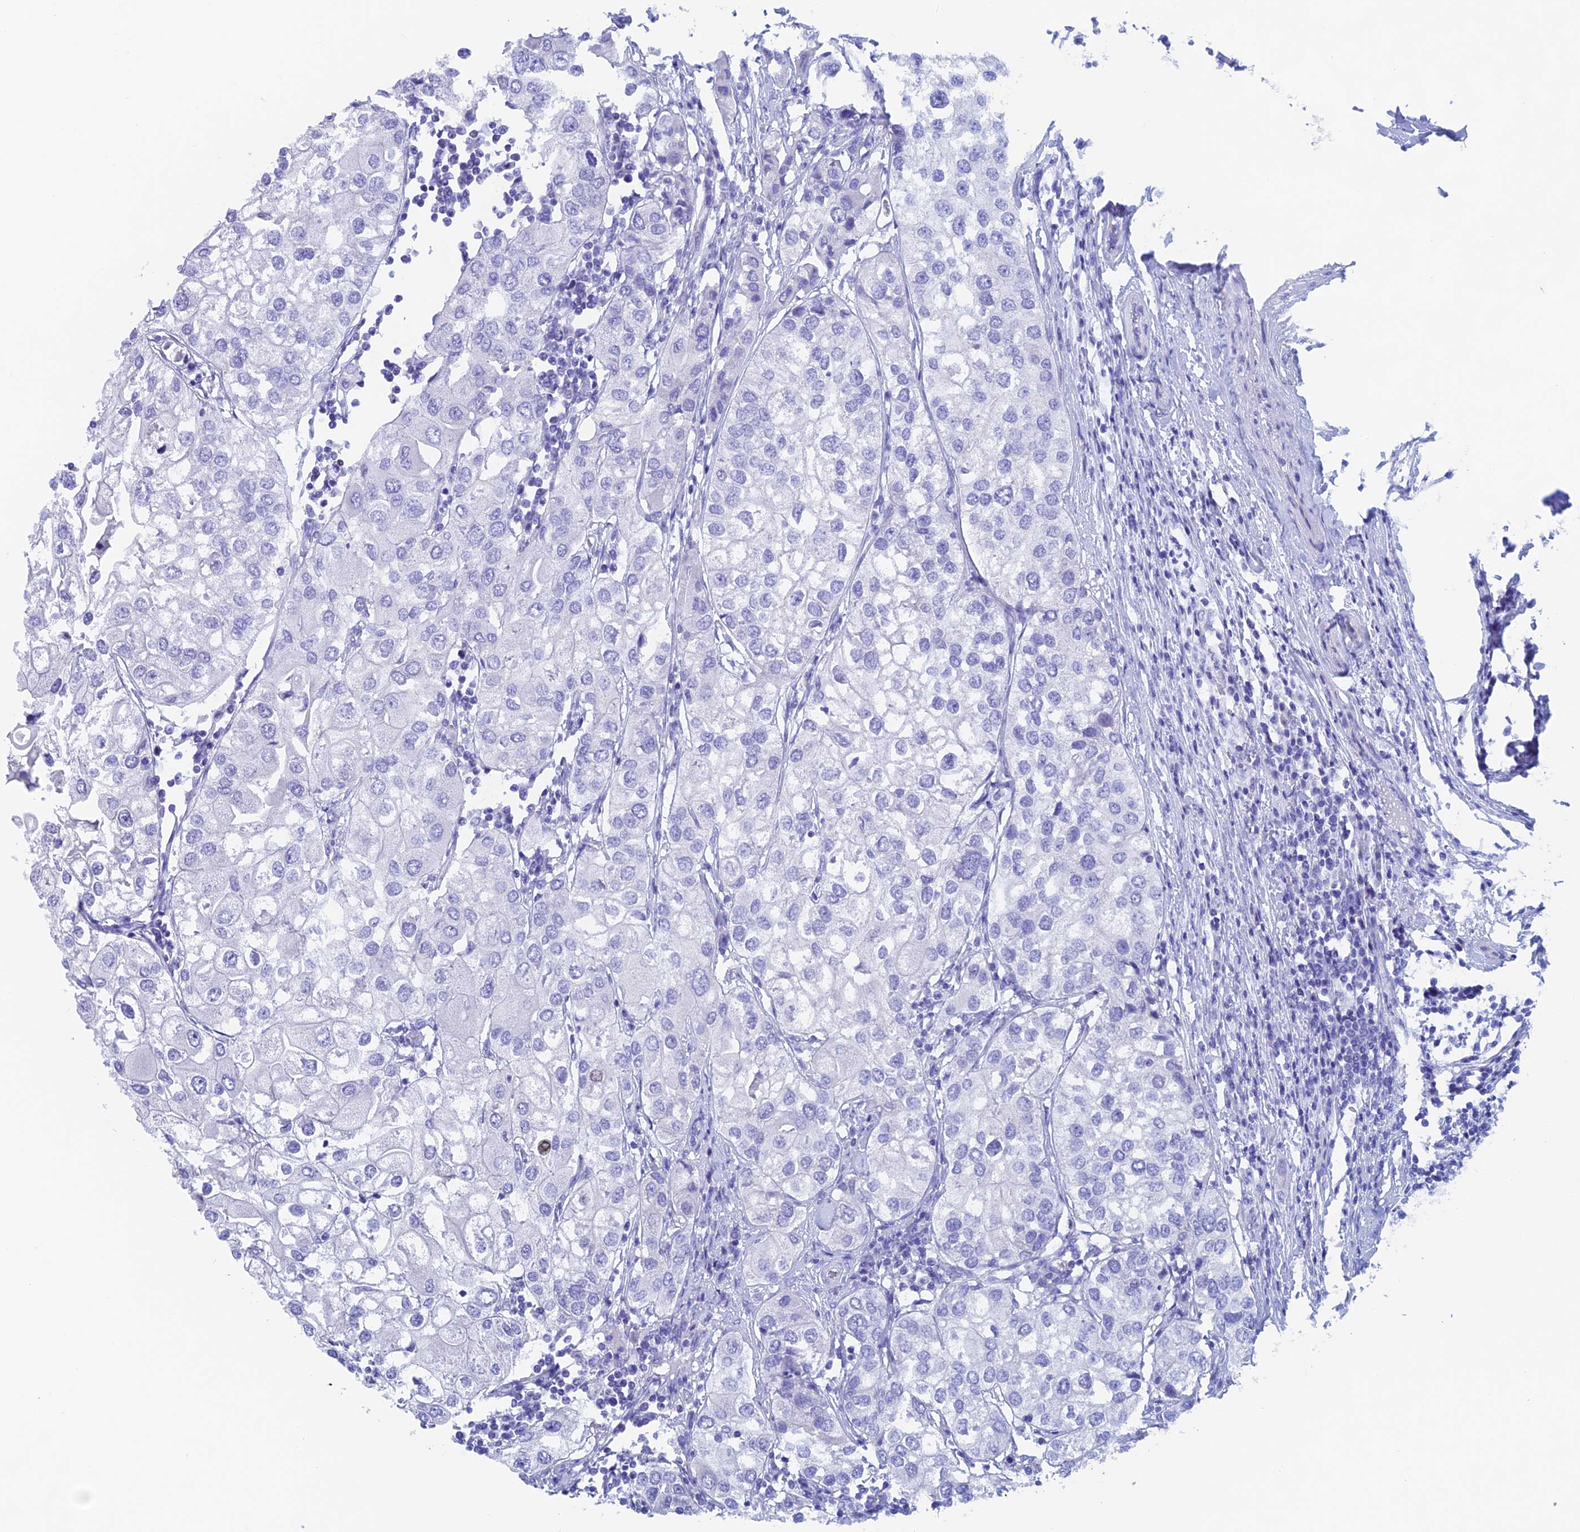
{"staining": {"intensity": "negative", "quantity": "none", "location": "none"}, "tissue": "urothelial cancer", "cell_type": "Tumor cells", "image_type": "cancer", "snomed": [{"axis": "morphology", "description": "Urothelial carcinoma, High grade"}, {"axis": "topography", "description": "Urinary bladder"}], "caption": "Tumor cells show no significant positivity in urothelial cancer.", "gene": "PSMC3IP", "patient": {"sex": "male", "age": 64}}